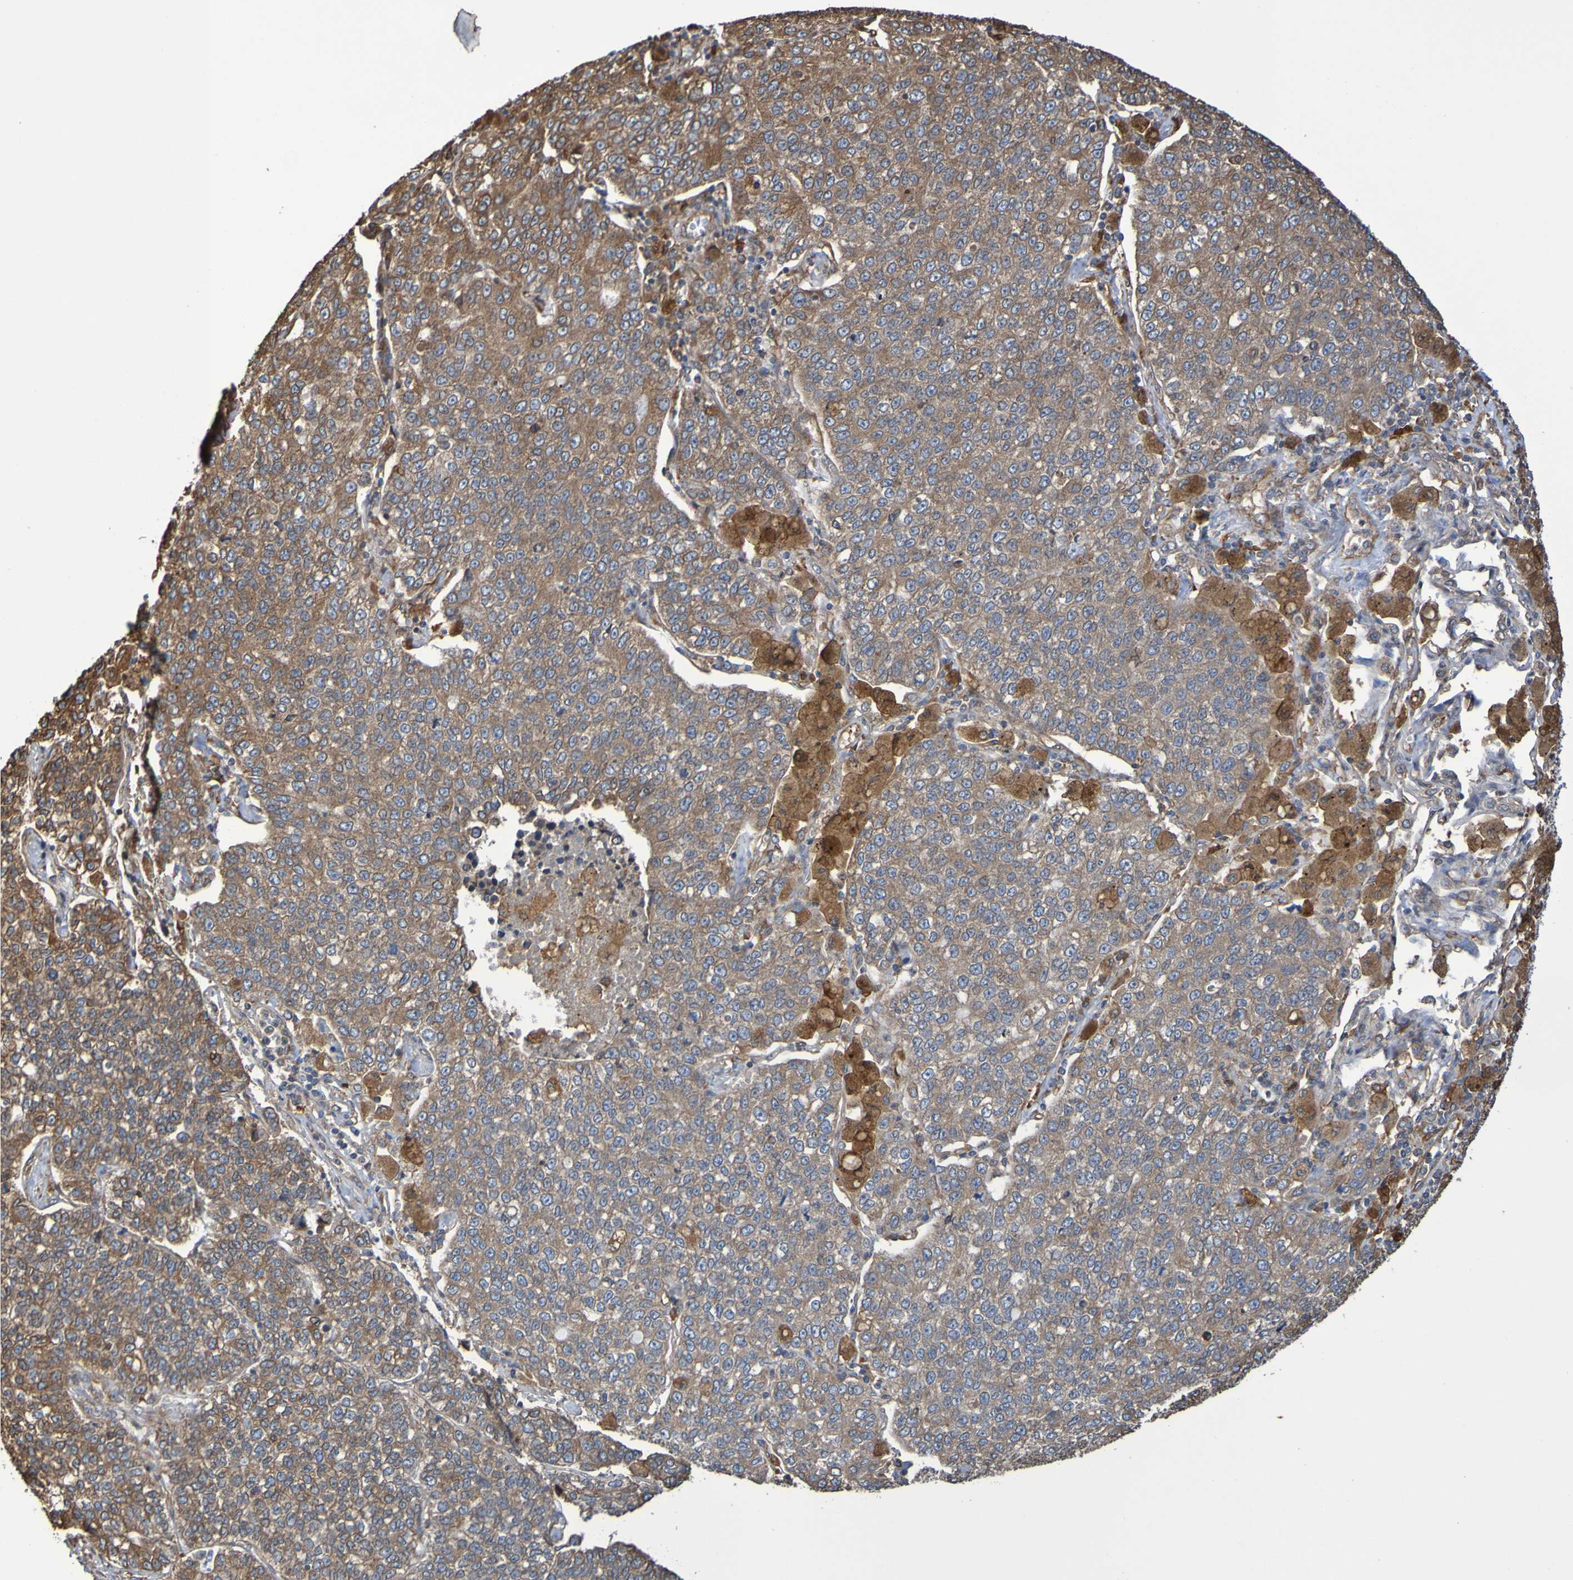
{"staining": {"intensity": "moderate", "quantity": ">75%", "location": "cytoplasmic/membranous"}, "tissue": "lung cancer", "cell_type": "Tumor cells", "image_type": "cancer", "snomed": [{"axis": "morphology", "description": "Adenocarcinoma, NOS"}, {"axis": "topography", "description": "Lung"}], "caption": "About >75% of tumor cells in human lung cancer exhibit moderate cytoplasmic/membranous protein staining as visualized by brown immunohistochemical staining.", "gene": "RAB11A", "patient": {"sex": "male", "age": 49}}